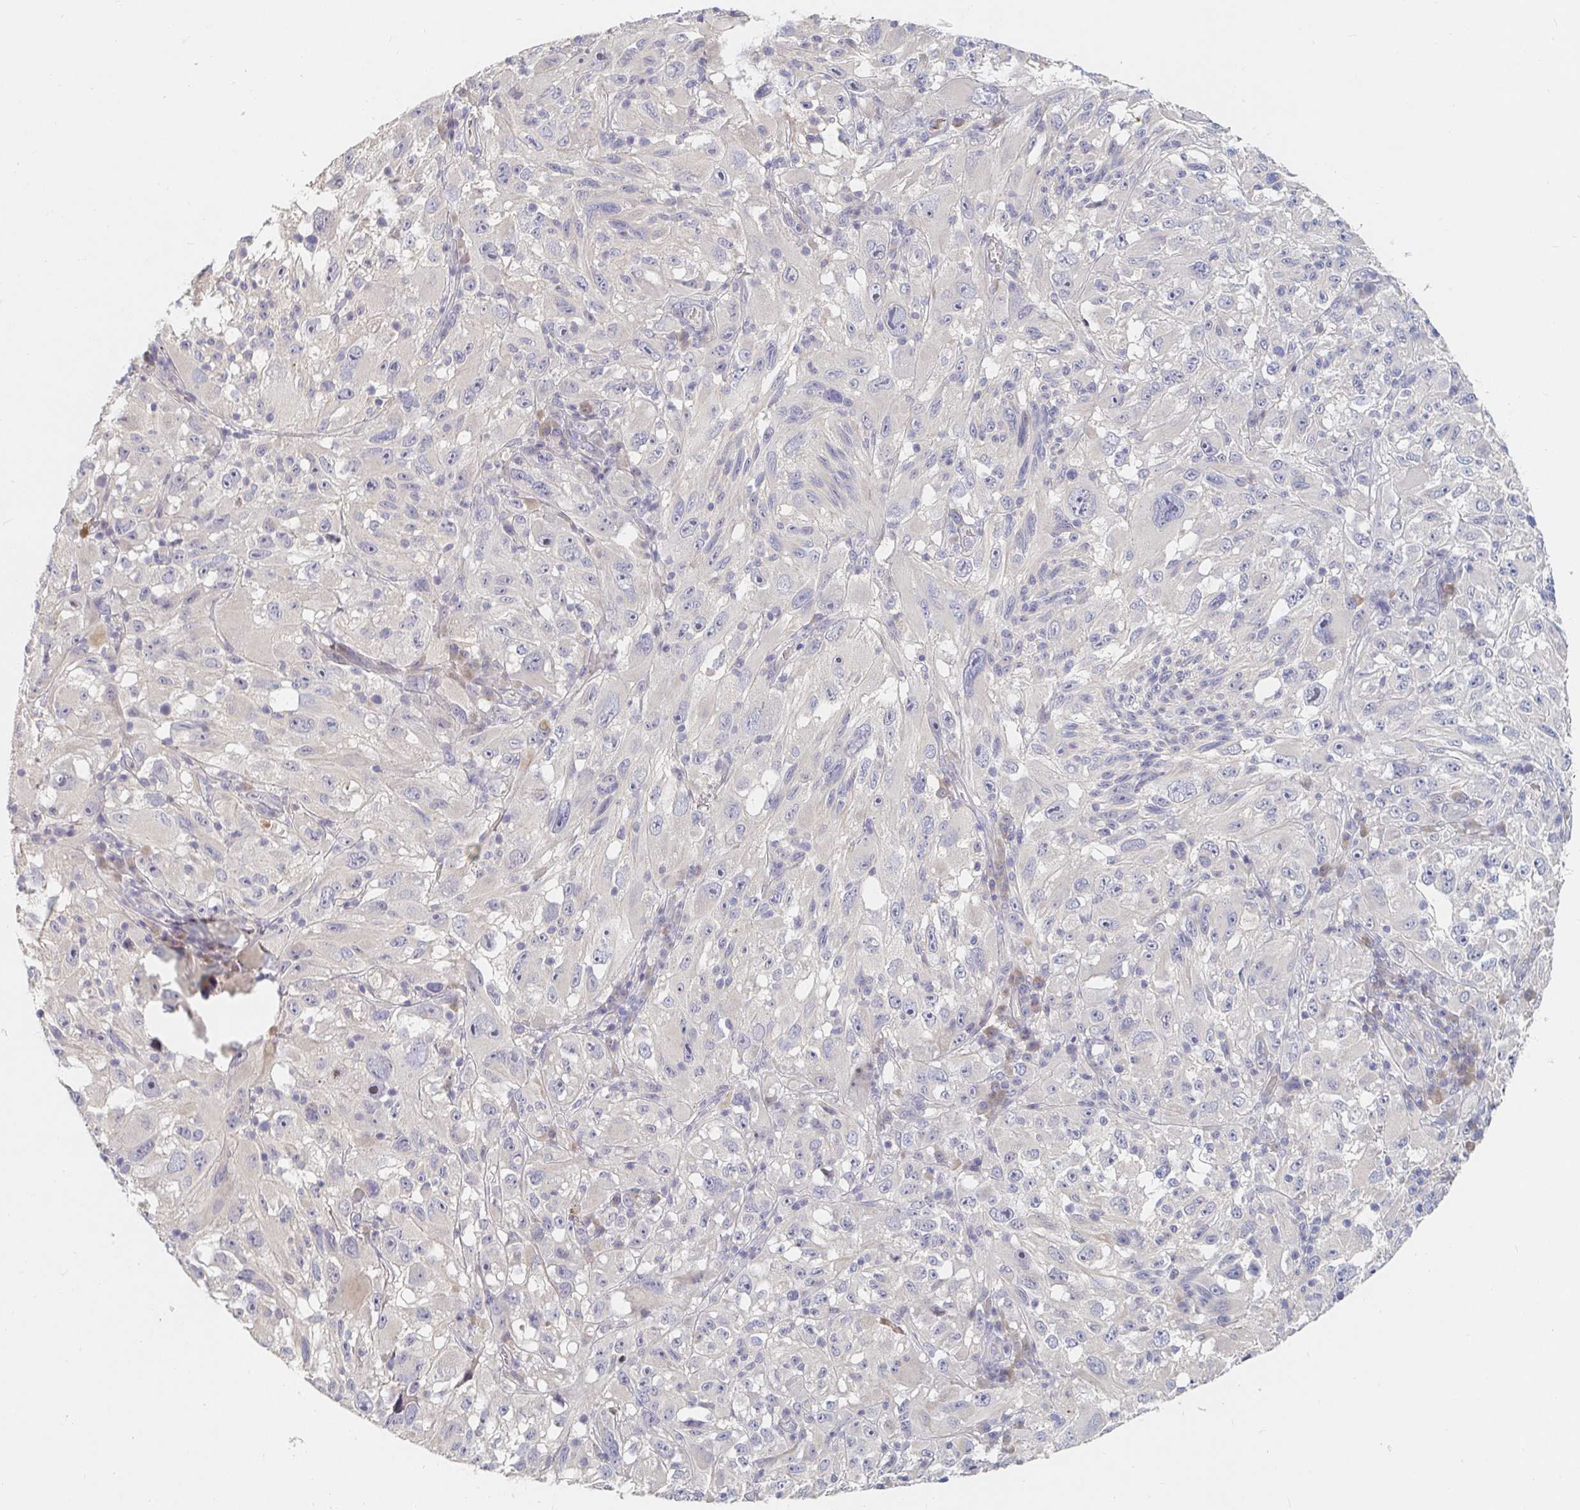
{"staining": {"intensity": "negative", "quantity": "none", "location": "none"}, "tissue": "melanoma", "cell_type": "Tumor cells", "image_type": "cancer", "snomed": [{"axis": "morphology", "description": "Malignant melanoma, NOS"}, {"axis": "topography", "description": "Skin"}], "caption": "Tumor cells show no significant expression in melanoma.", "gene": "NME9", "patient": {"sex": "female", "age": 71}}